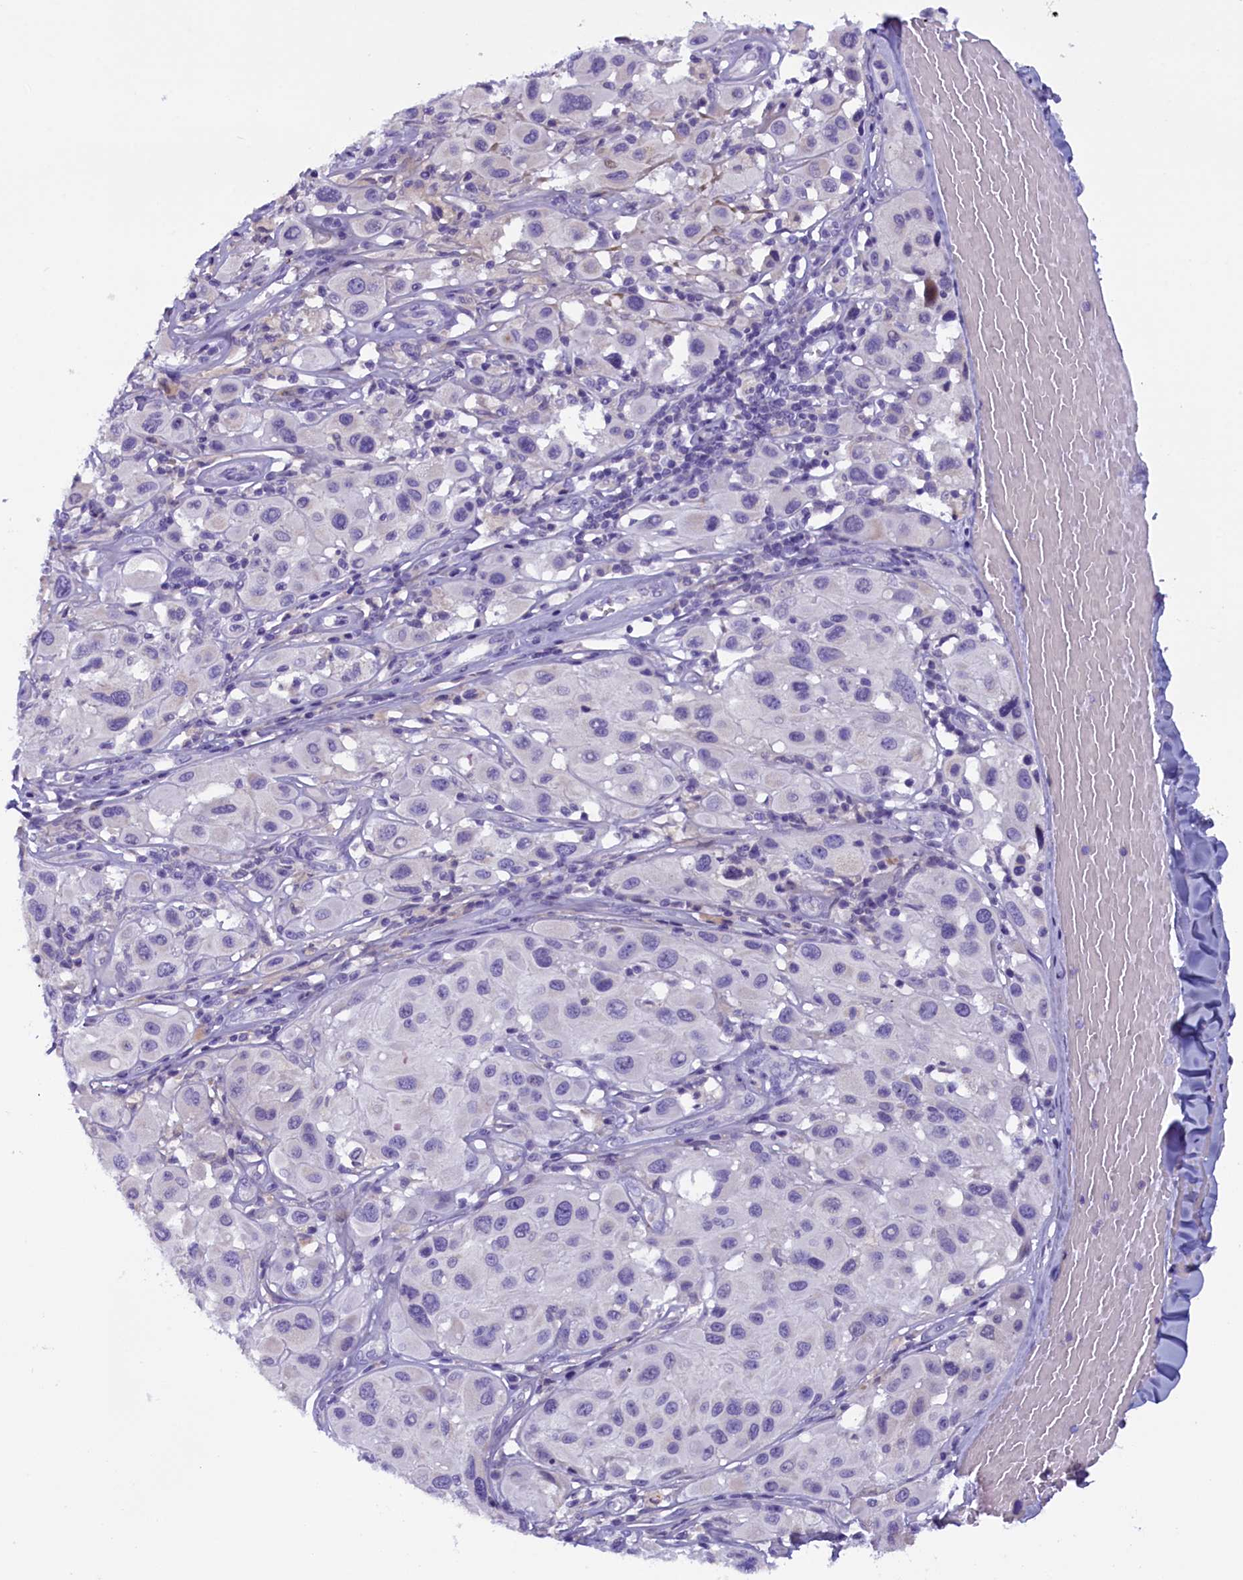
{"staining": {"intensity": "negative", "quantity": "none", "location": "none"}, "tissue": "melanoma", "cell_type": "Tumor cells", "image_type": "cancer", "snomed": [{"axis": "morphology", "description": "Malignant melanoma, Metastatic site"}, {"axis": "topography", "description": "Skin"}], "caption": "Malignant melanoma (metastatic site) stained for a protein using IHC displays no expression tumor cells.", "gene": "RTTN", "patient": {"sex": "male", "age": 41}}